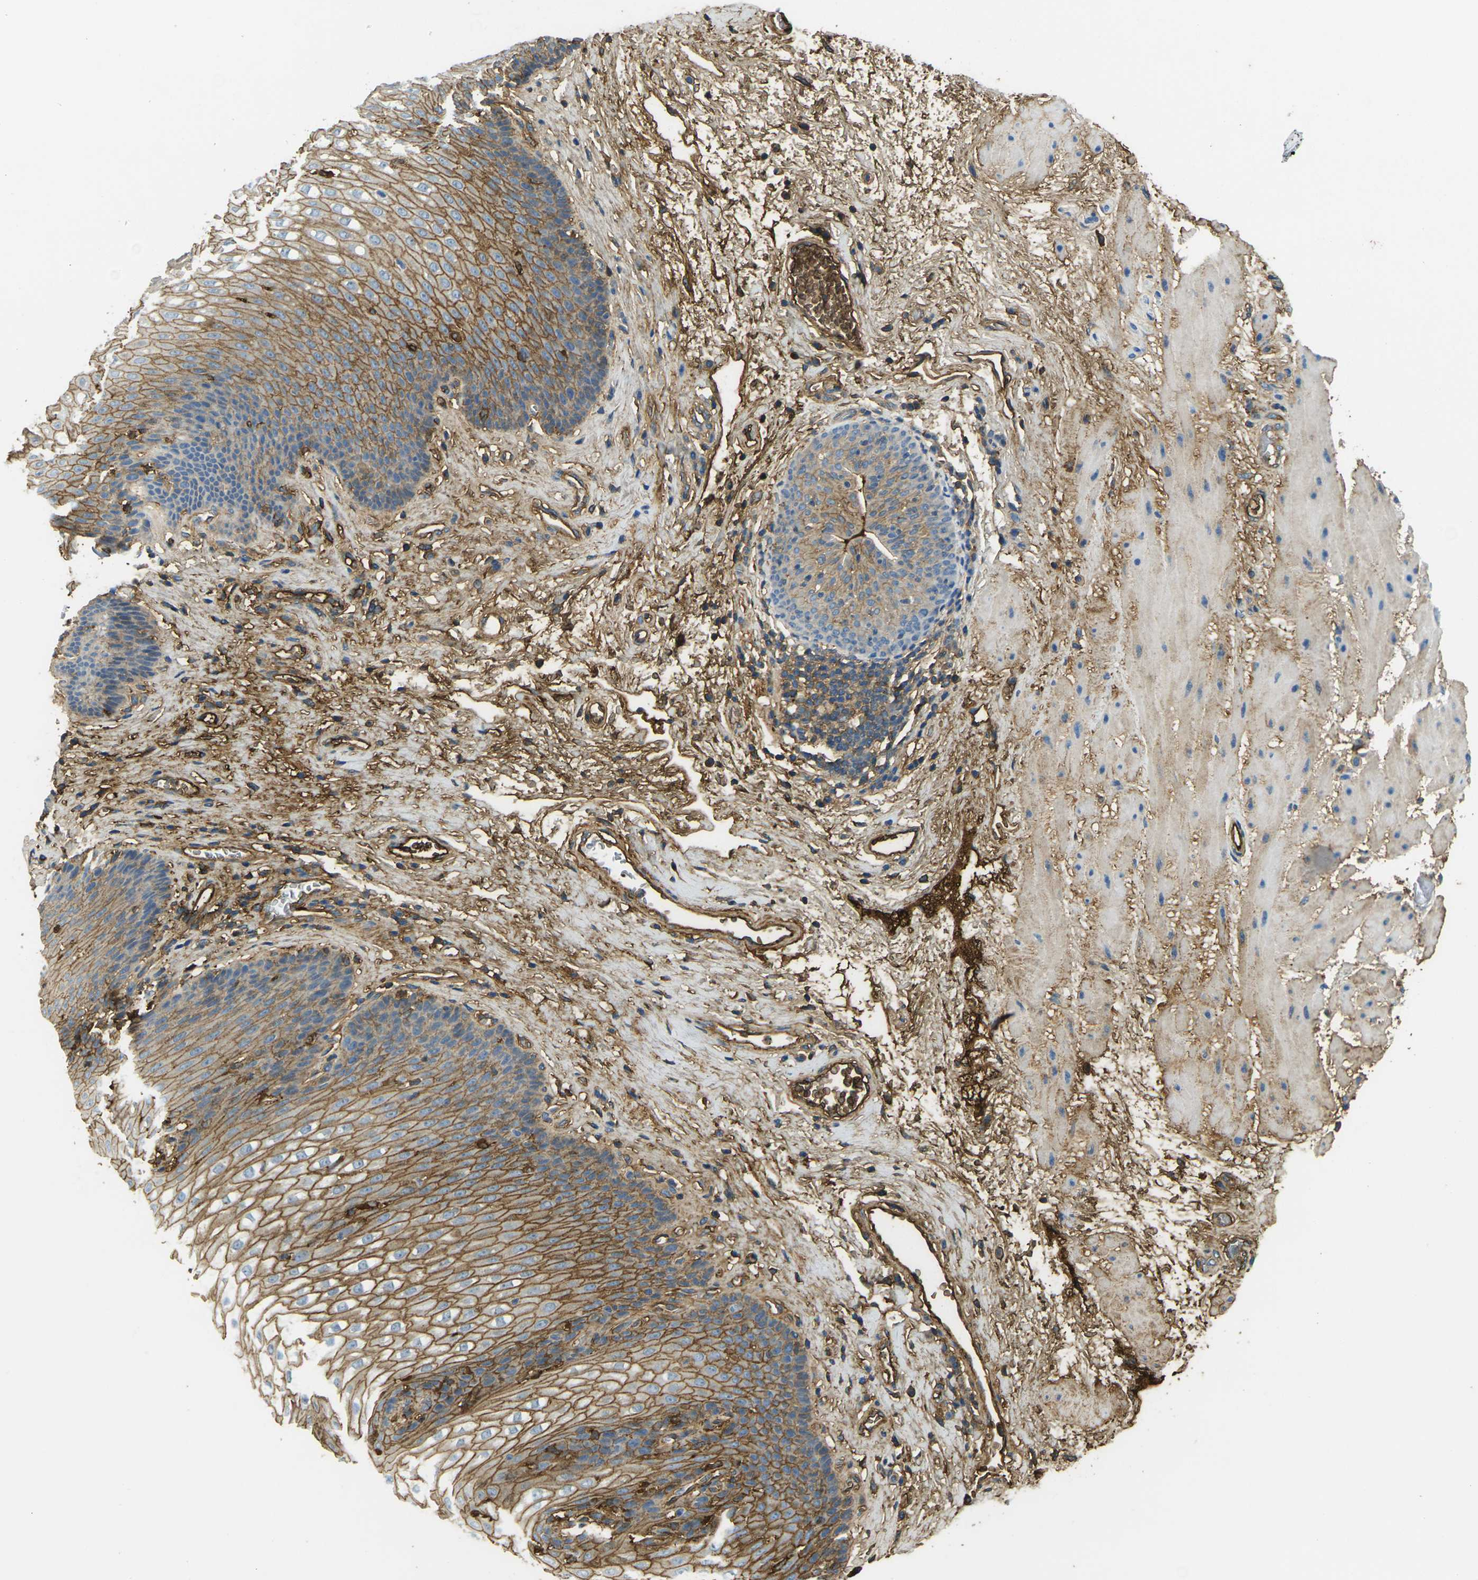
{"staining": {"intensity": "strong", "quantity": ">75%", "location": "cytoplasmic/membranous"}, "tissue": "esophagus", "cell_type": "Squamous epithelial cells", "image_type": "normal", "snomed": [{"axis": "morphology", "description": "Normal tissue, NOS"}, {"axis": "topography", "description": "Esophagus"}], "caption": "Human esophagus stained with a brown dye exhibits strong cytoplasmic/membranous positive positivity in about >75% of squamous epithelial cells.", "gene": "PLCD1", "patient": {"sex": "male", "age": 48}}